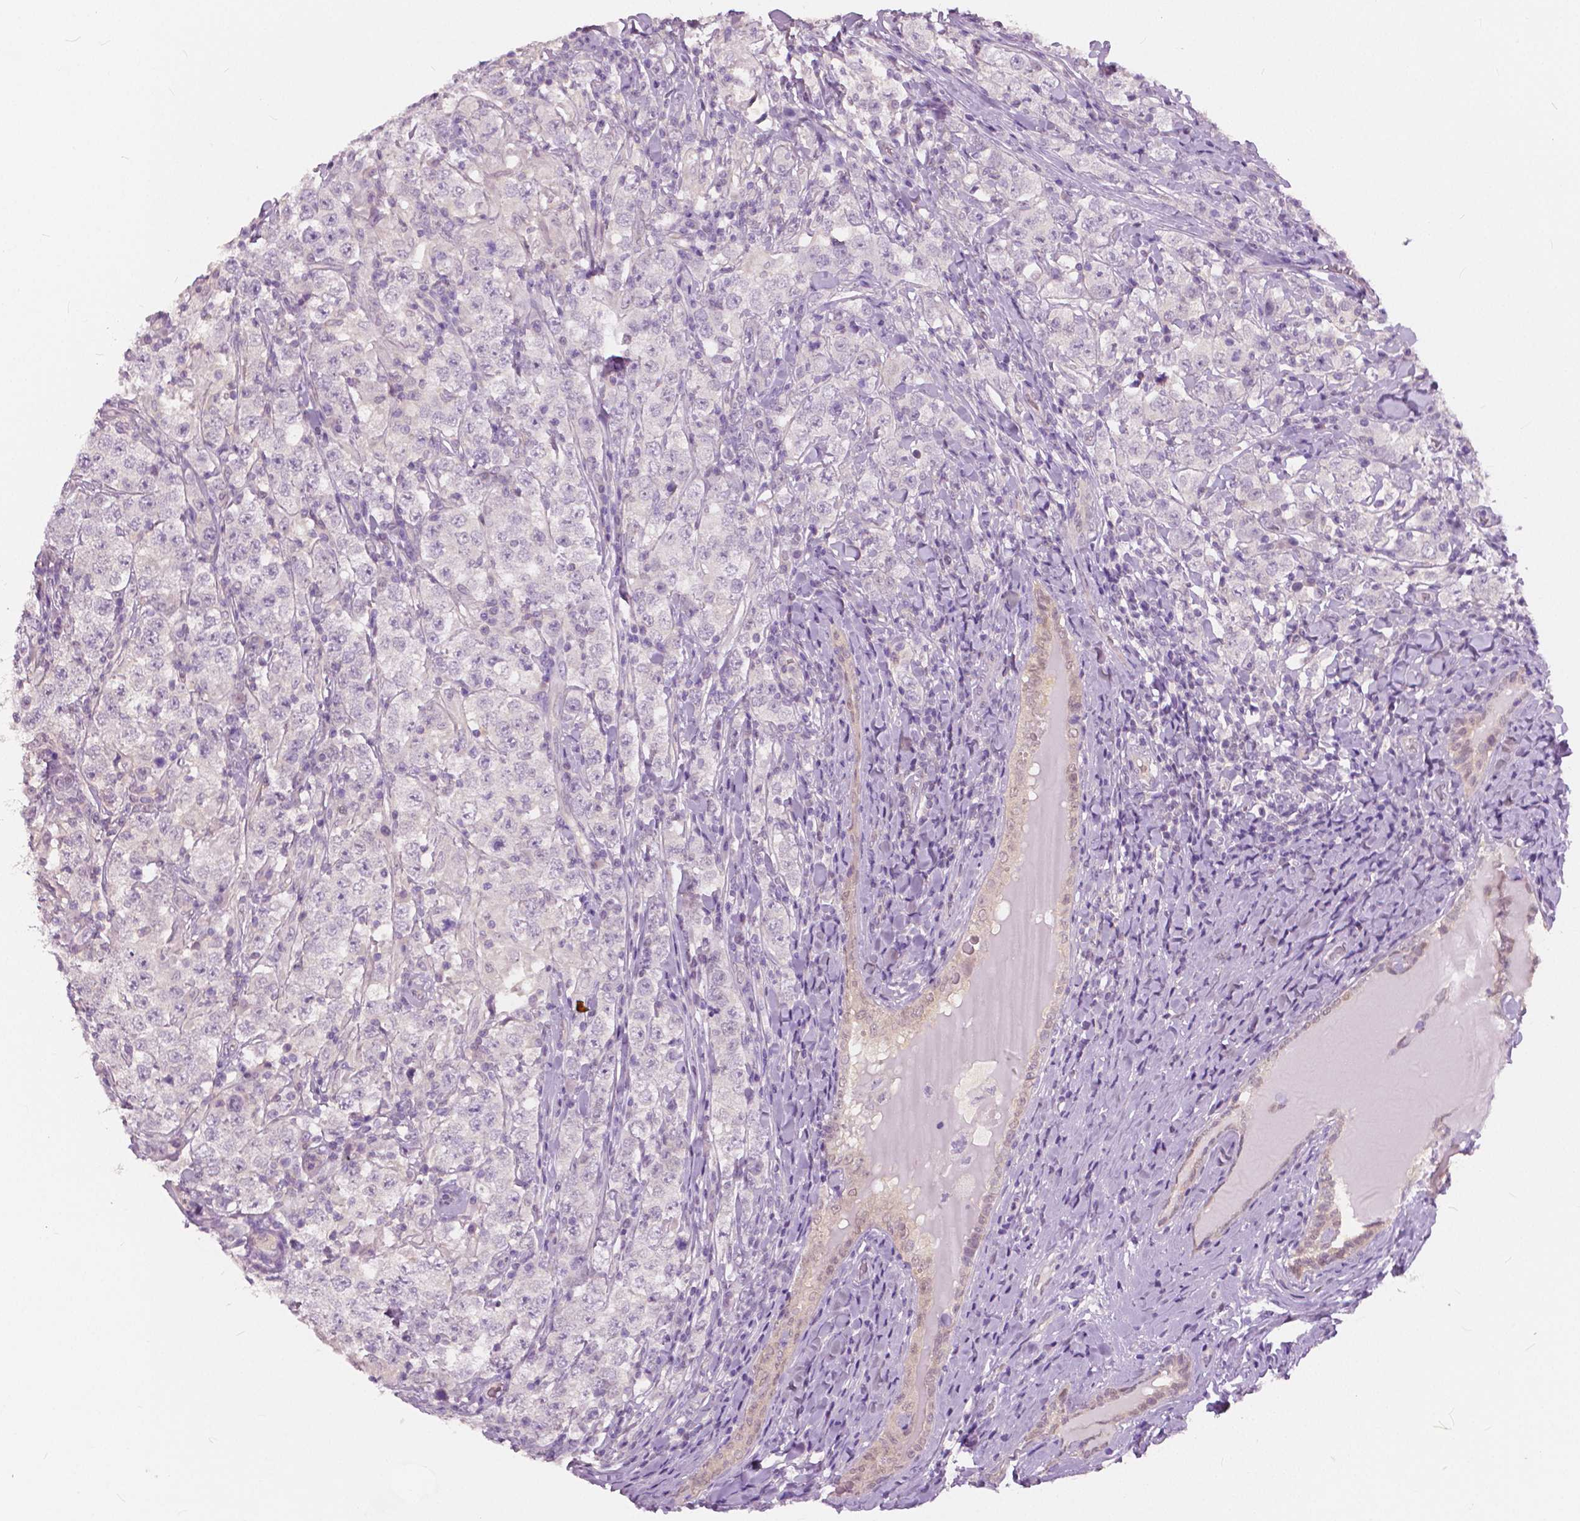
{"staining": {"intensity": "negative", "quantity": "none", "location": "none"}, "tissue": "testis cancer", "cell_type": "Tumor cells", "image_type": "cancer", "snomed": [{"axis": "morphology", "description": "Seminoma, NOS"}, {"axis": "morphology", "description": "Carcinoma, Embryonal, NOS"}, {"axis": "topography", "description": "Testis"}], "caption": "High power microscopy image of an immunohistochemistry (IHC) image of testis cancer, revealing no significant positivity in tumor cells.", "gene": "TKFC", "patient": {"sex": "male", "age": 41}}